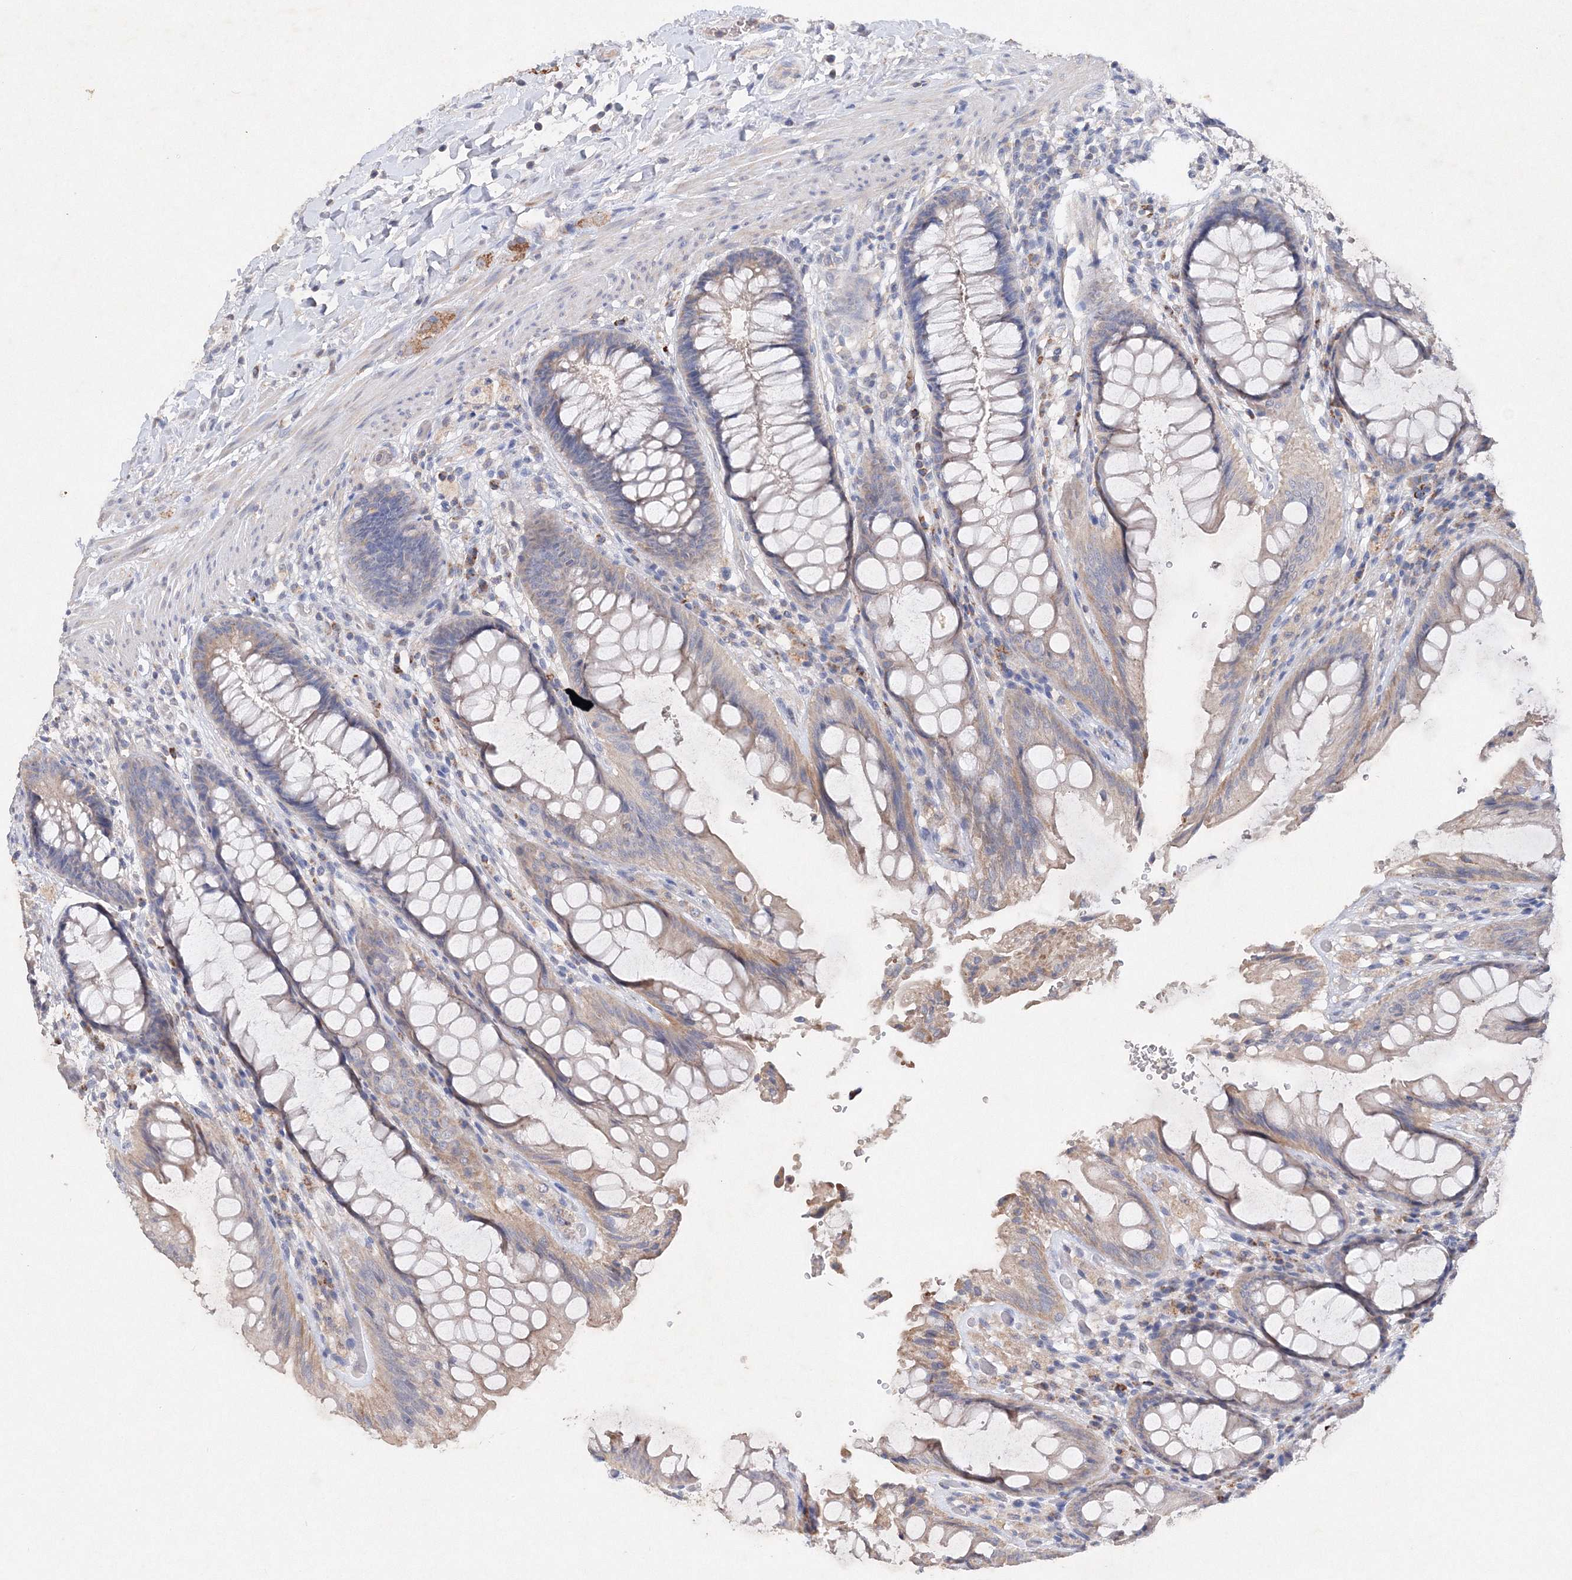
{"staining": {"intensity": "moderate", "quantity": "<25%", "location": "cytoplasmic/membranous"}, "tissue": "rectum", "cell_type": "Glandular cells", "image_type": "normal", "snomed": [{"axis": "morphology", "description": "Normal tissue, NOS"}, {"axis": "topography", "description": "Rectum"}], "caption": "The histopathology image displays staining of normal rectum, revealing moderate cytoplasmic/membranous protein staining (brown color) within glandular cells.", "gene": "GLS", "patient": {"sex": "female", "age": 46}}